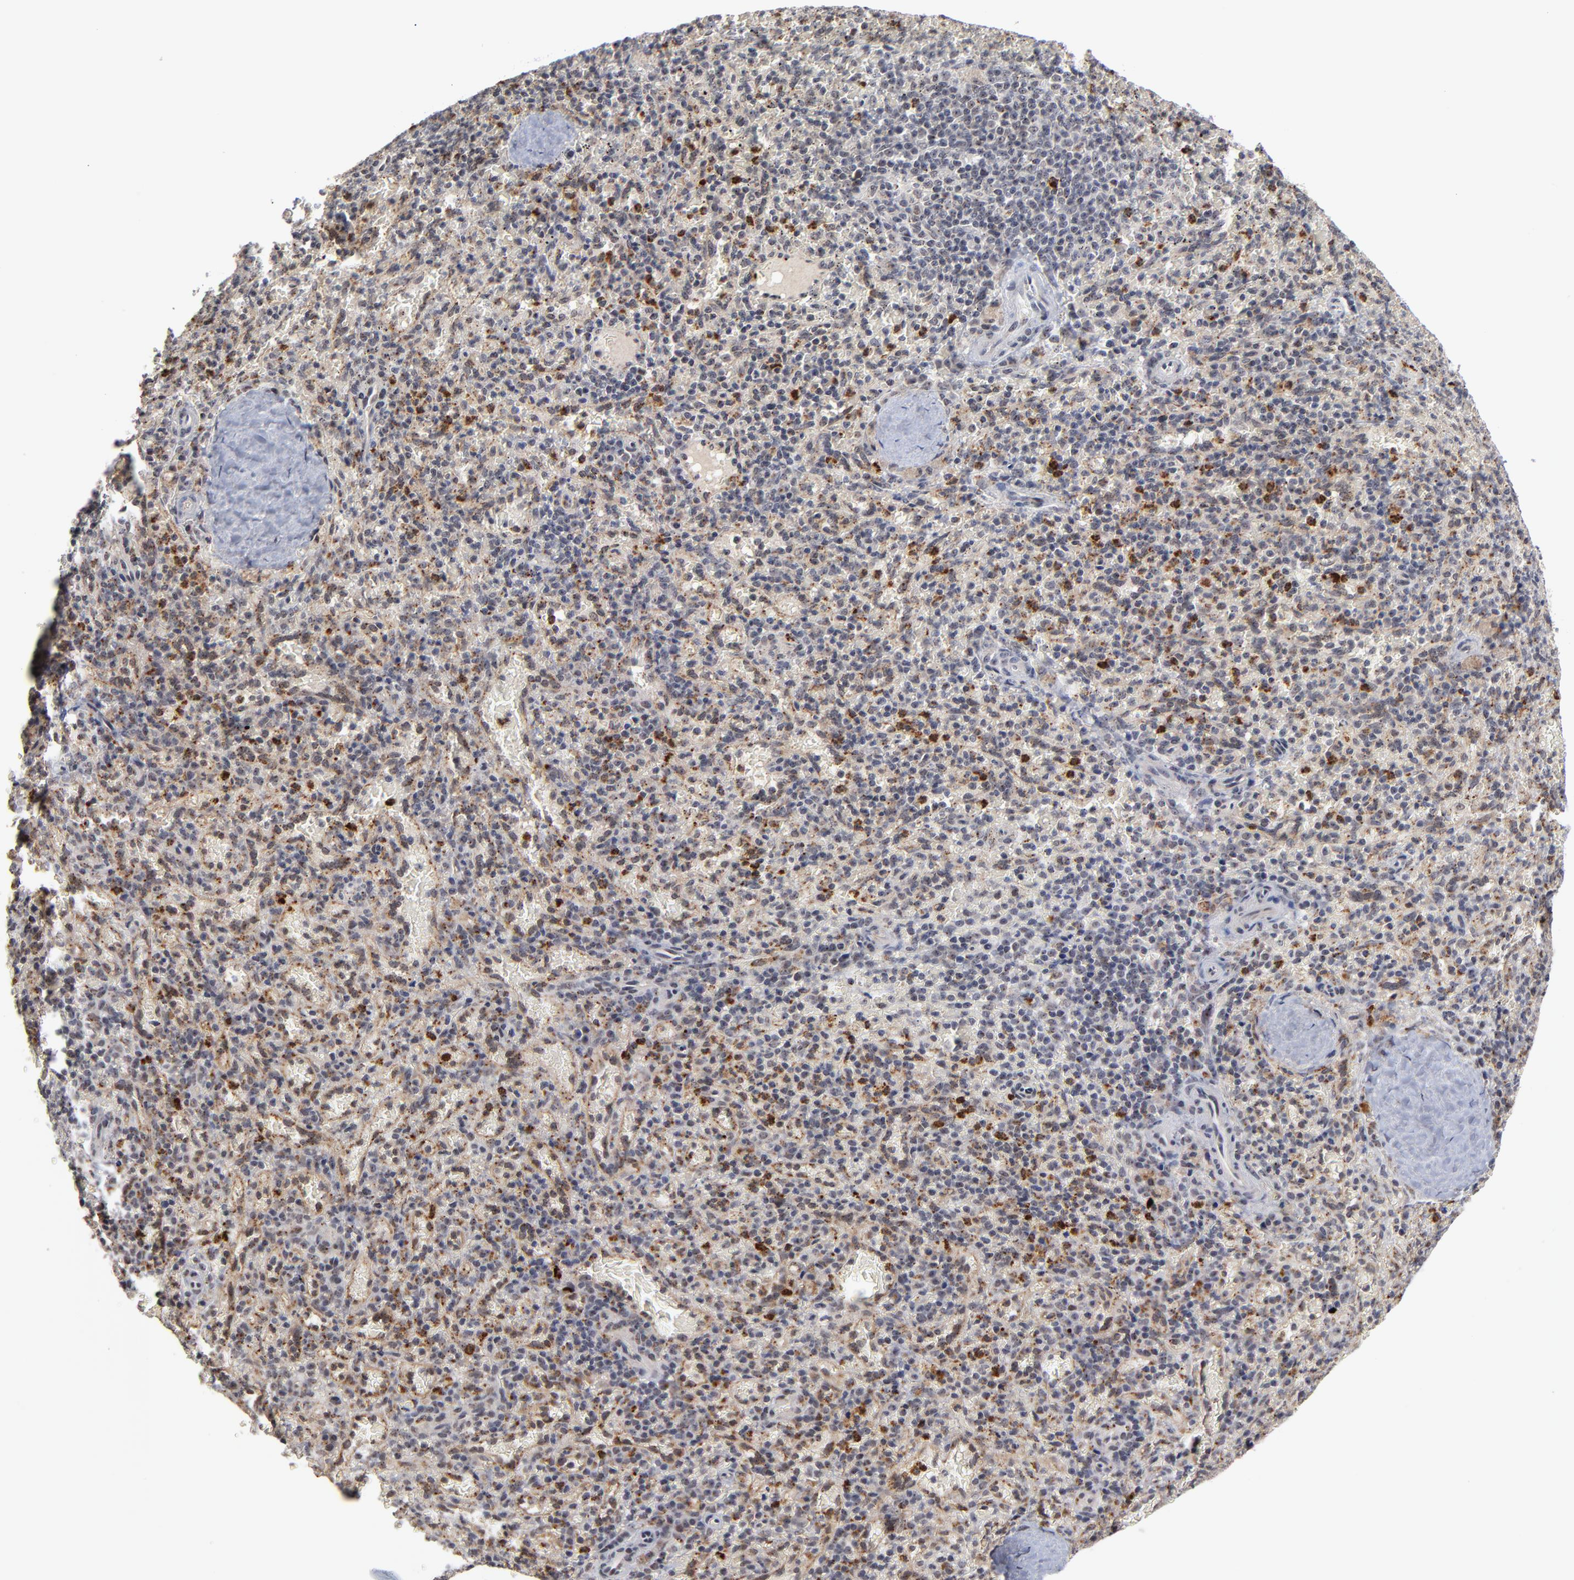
{"staining": {"intensity": "strong", "quantity": "25%-75%", "location": "cytoplasmic/membranous"}, "tissue": "spleen", "cell_type": "Cells in red pulp", "image_type": "normal", "snomed": [{"axis": "morphology", "description": "Normal tissue, NOS"}, {"axis": "topography", "description": "Spleen"}], "caption": "Immunohistochemistry micrograph of benign human spleen stained for a protein (brown), which shows high levels of strong cytoplasmic/membranous positivity in about 25%-75% of cells in red pulp.", "gene": "ZNF419", "patient": {"sex": "female", "age": 50}}